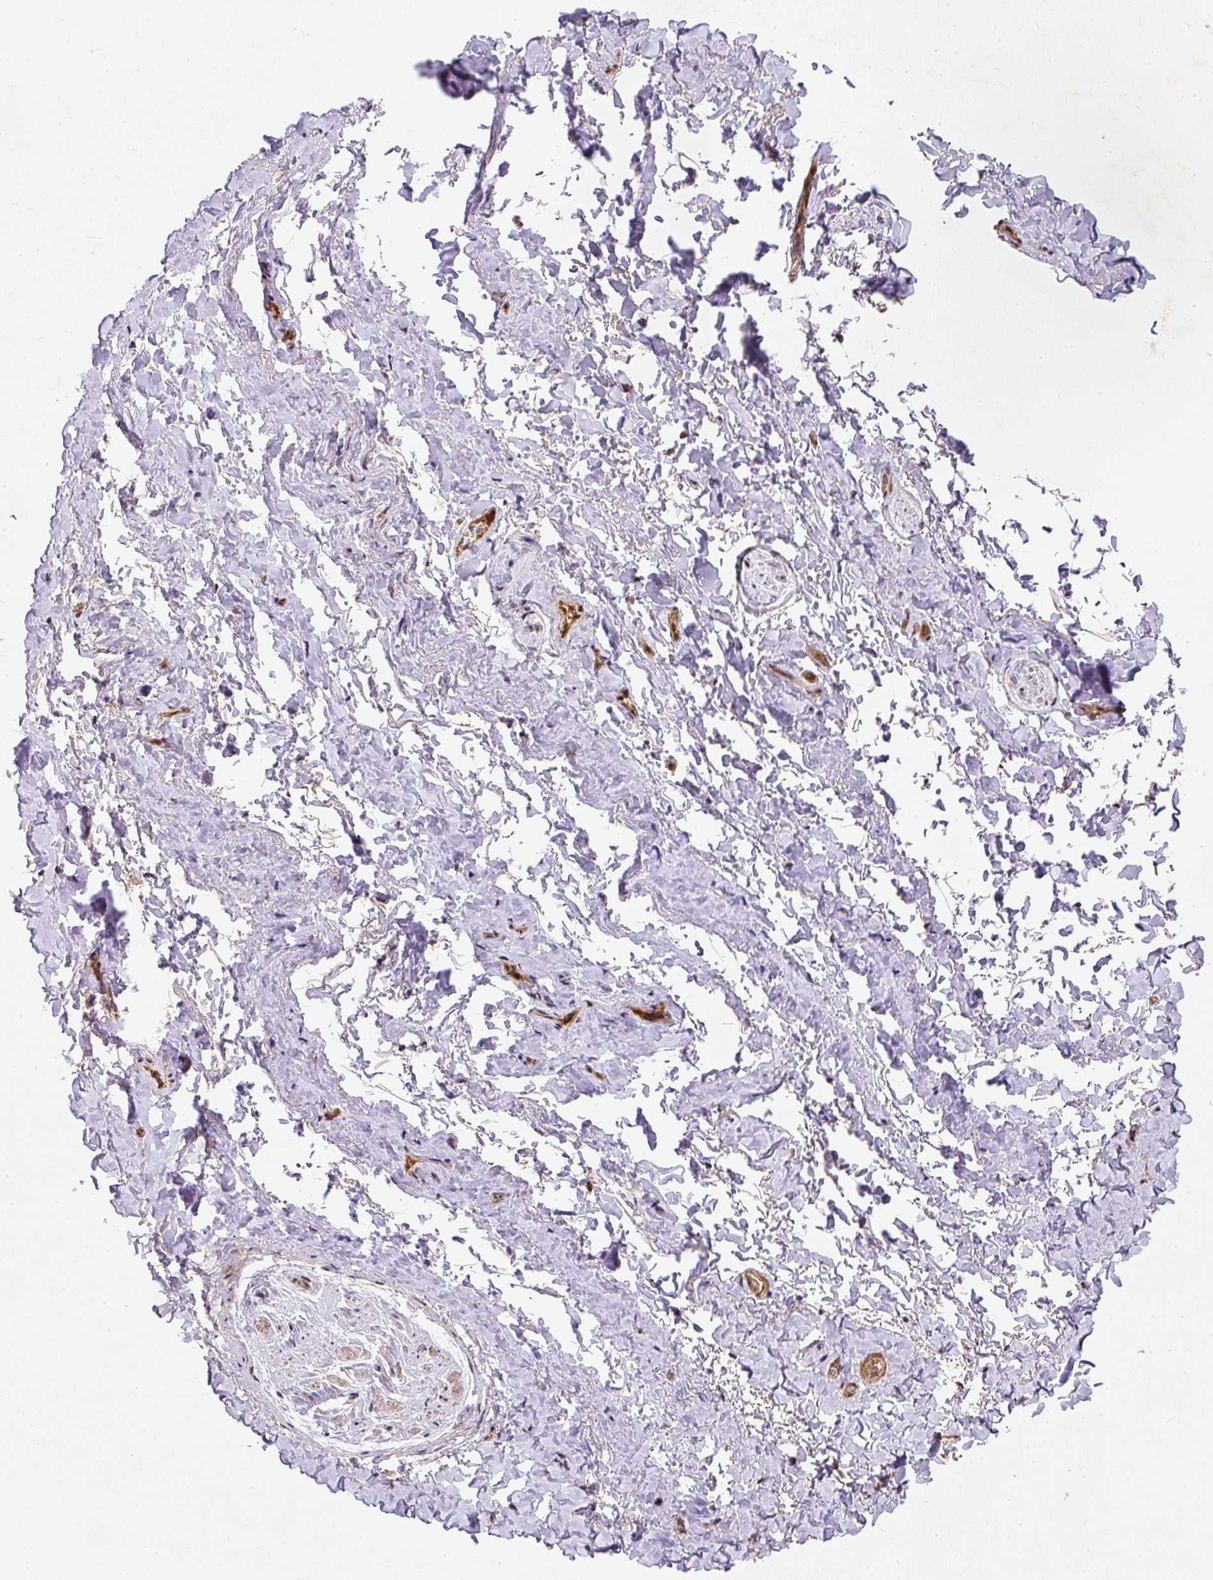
{"staining": {"intensity": "strong", "quantity": ">75%", "location": "cytoplasmic/membranous,nuclear"}, "tissue": "adipose tissue", "cell_type": "Adipocytes", "image_type": "normal", "snomed": [{"axis": "morphology", "description": "Normal tissue, NOS"}, {"axis": "topography", "description": "Vulva"}, {"axis": "topography", "description": "Vagina"}, {"axis": "topography", "description": "Peripheral nerve tissue"}], "caption": "Immunohistochemistry staining of normal adipose tissue, which demonstrates high levels of strong cytoplasmic/membranous,nuclear positivity in about >75% of adipocytes indicating strong cytoplasmic/membranous,nuclear protein expression. The staining was performed using DAB (brown) for protein detection and nuclei were counterstained in hematoxylin (blue).", "gene": "PSMD1", "patient": {"sex": "female", "age": 66}}